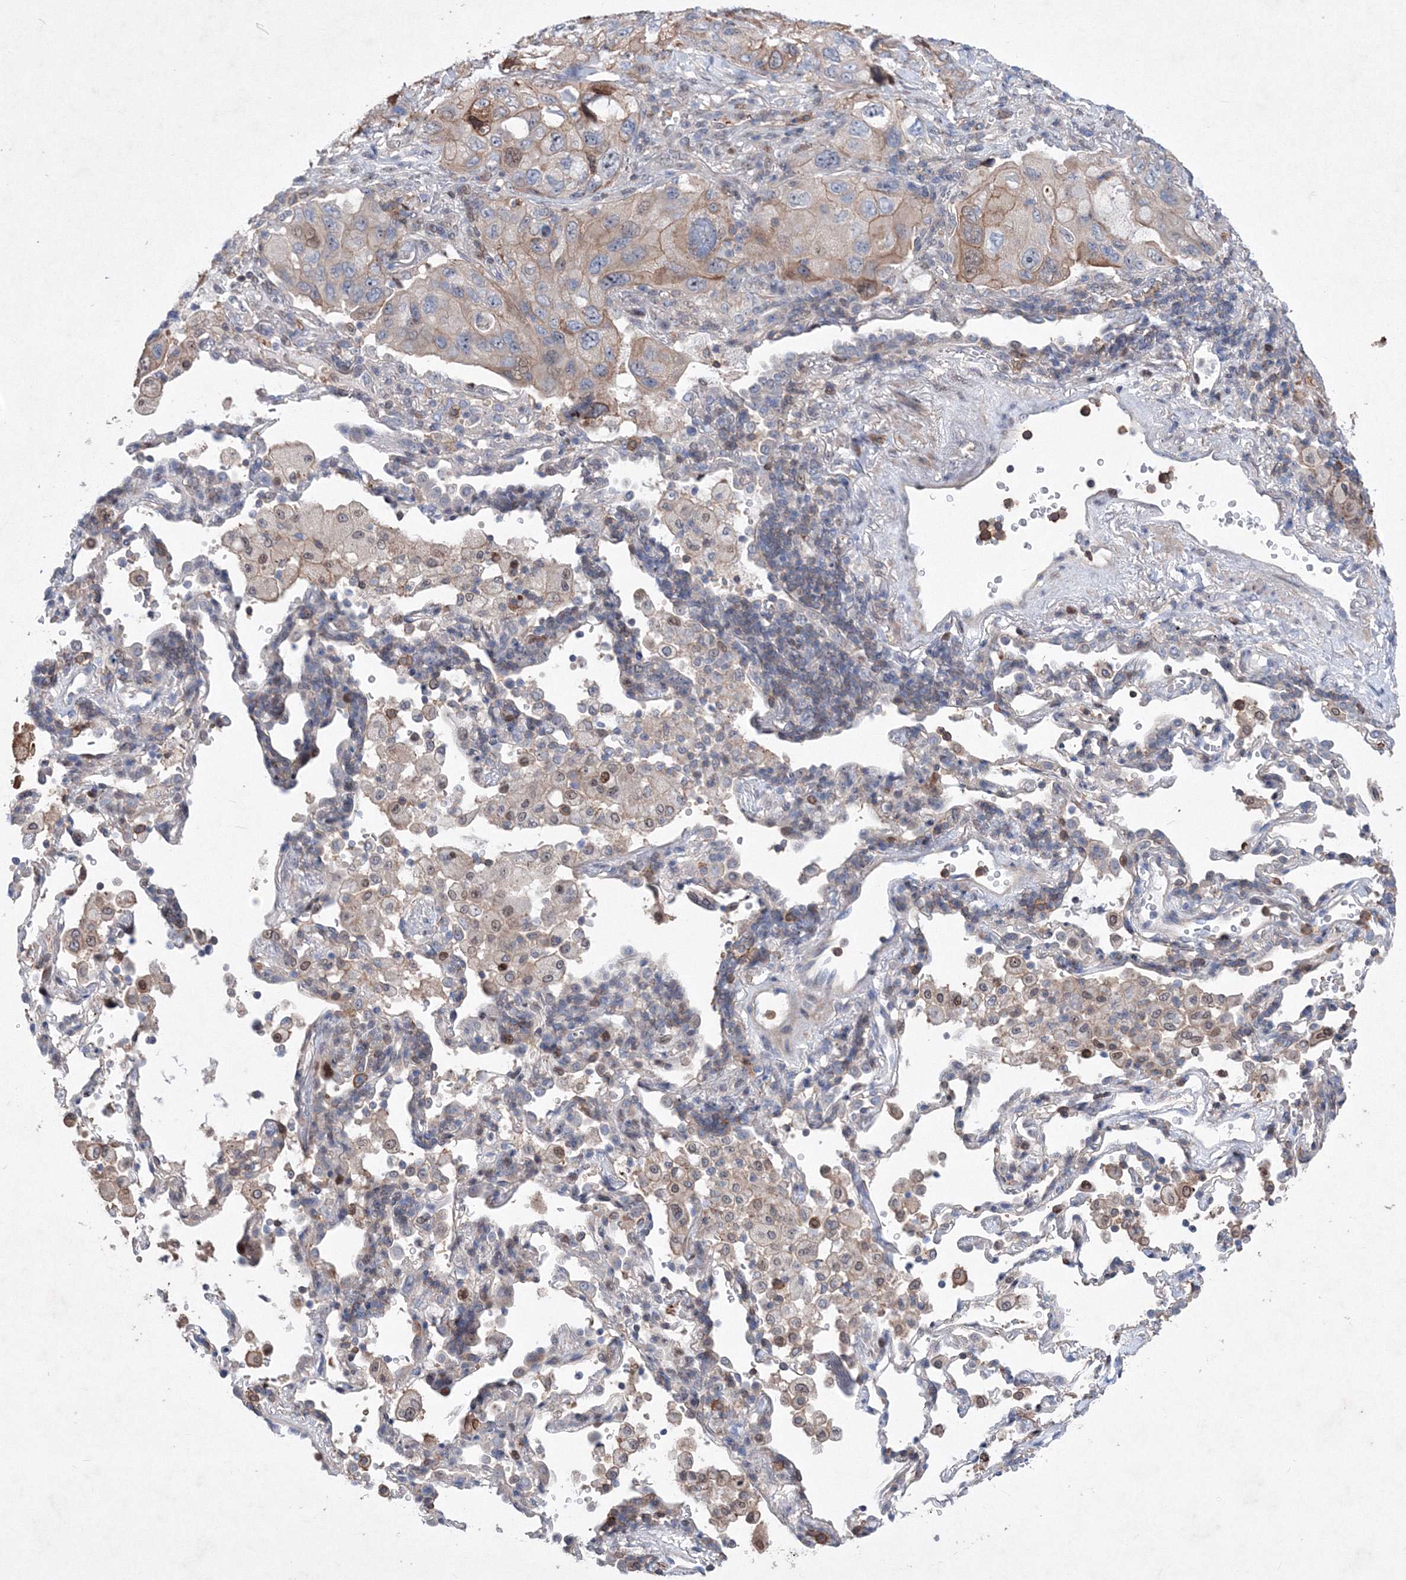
{"staining": {"intensity": "weak", "quantity": "25%-75%", "location": "cytoplasmic/membranous"}, "tissue": "lung cancer", "cell_type": "Tumor cells", "image_type": "cancer", "snomed": [{"axis": "morphology", "description": "Squamous cell carcinoma, NOS"}, {"axis": "topography", "description": "Lung"}], "caption": "Weak cytoplasmic/membranous protein staining is appreciated in approximately 25%-75% of tumor cells in lung squamous cell carcinoma.", "gene": "RNPEPL1", "patient": {"sex": "female", "age": 73}}